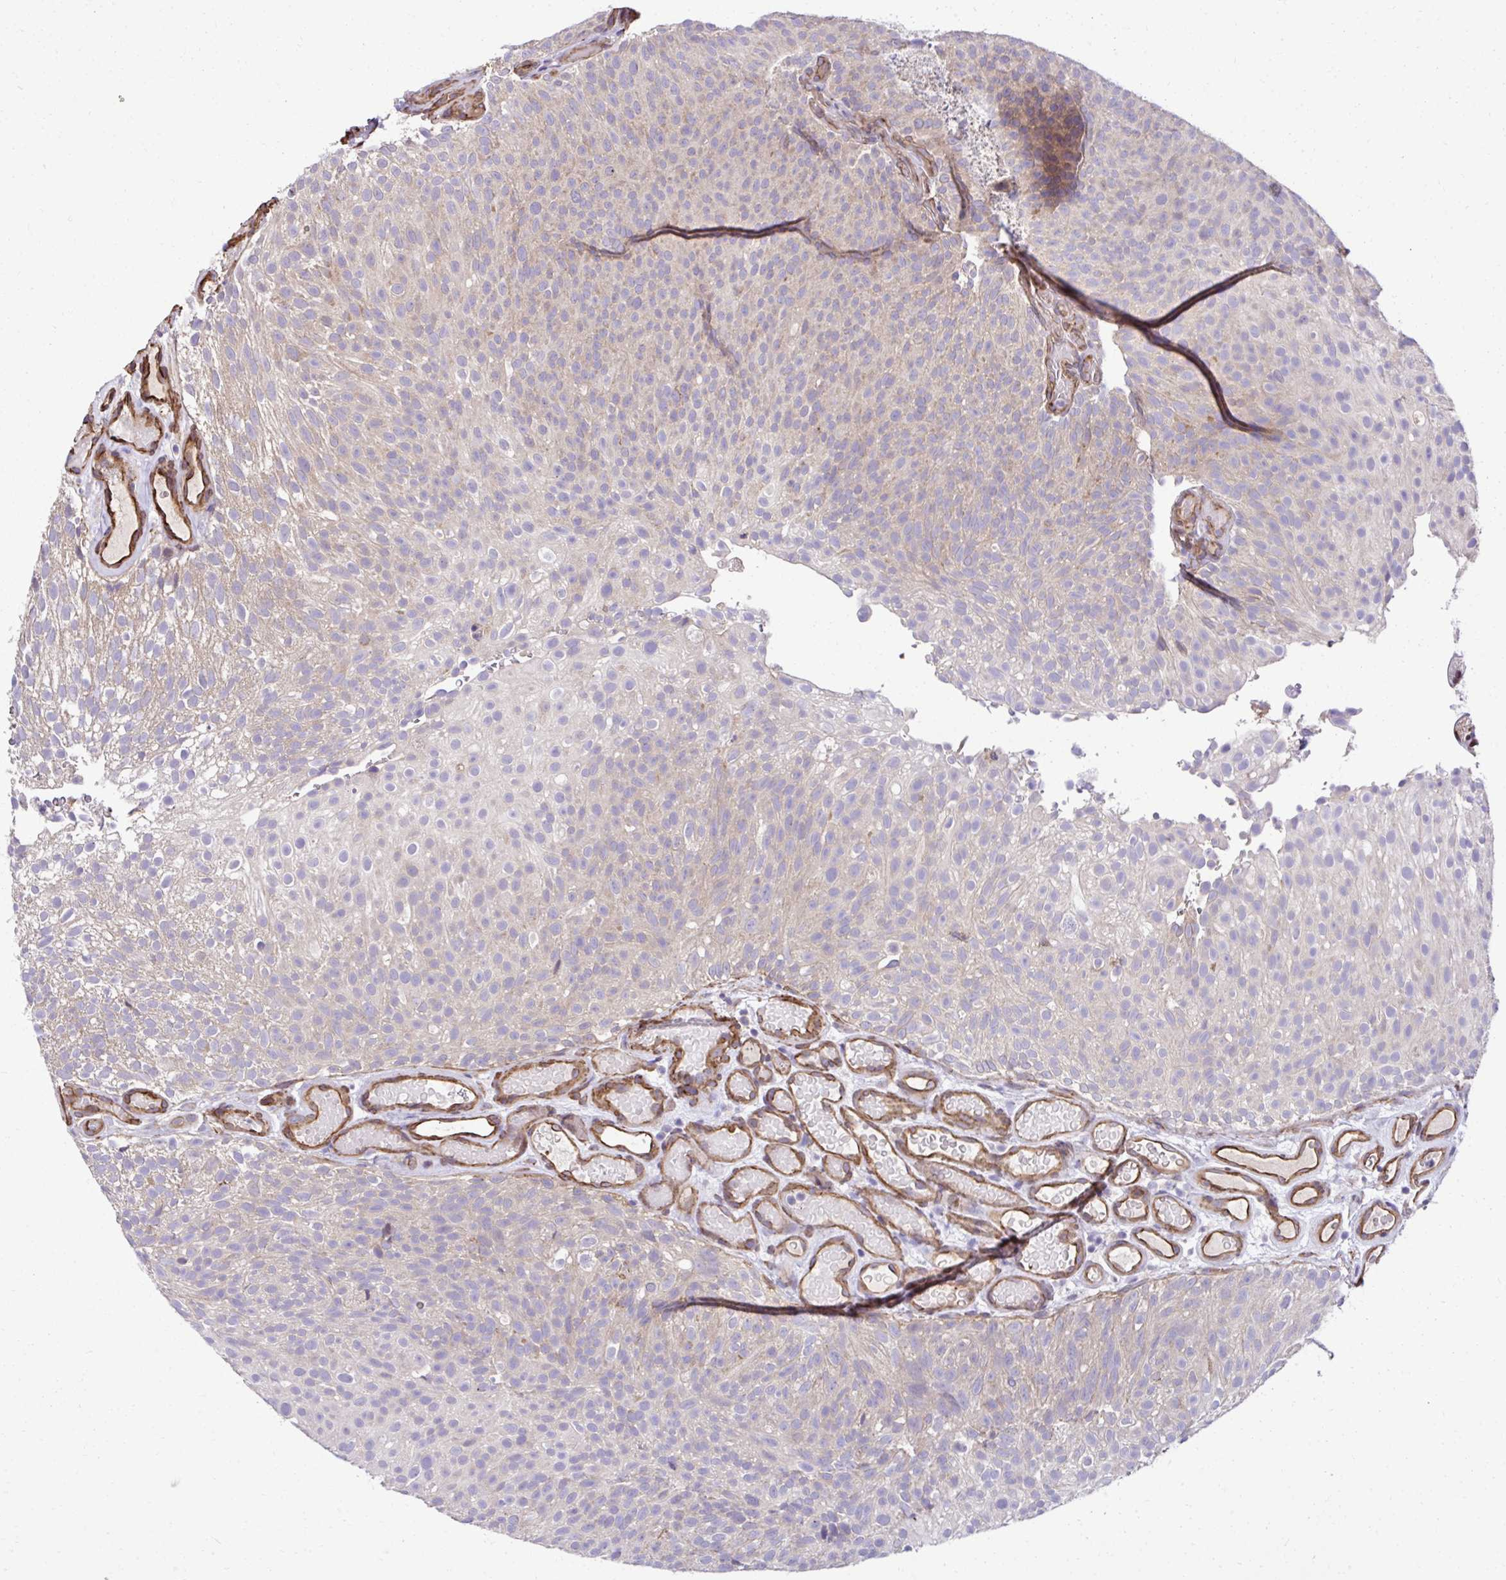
{"staining": {"intensity": "weak", "quantity": "<25%", "location": "cytoplasmic/membranous"}, "tissue": "urothelial cancer", "cell_type": "Tumor cells", "image_type": "cancer", "snomed": [{"axis": "morphology", "description": "Urothelial carcinoma, Low grade"}, {"axis": "topography", "description": "Urinary bladder"}], "caption": "There is no significant positivity in tumor cells of low-grade urothelial carcinoma.", "gene": "TRIM52", "patient": {"sex": "male", "age": 78}}